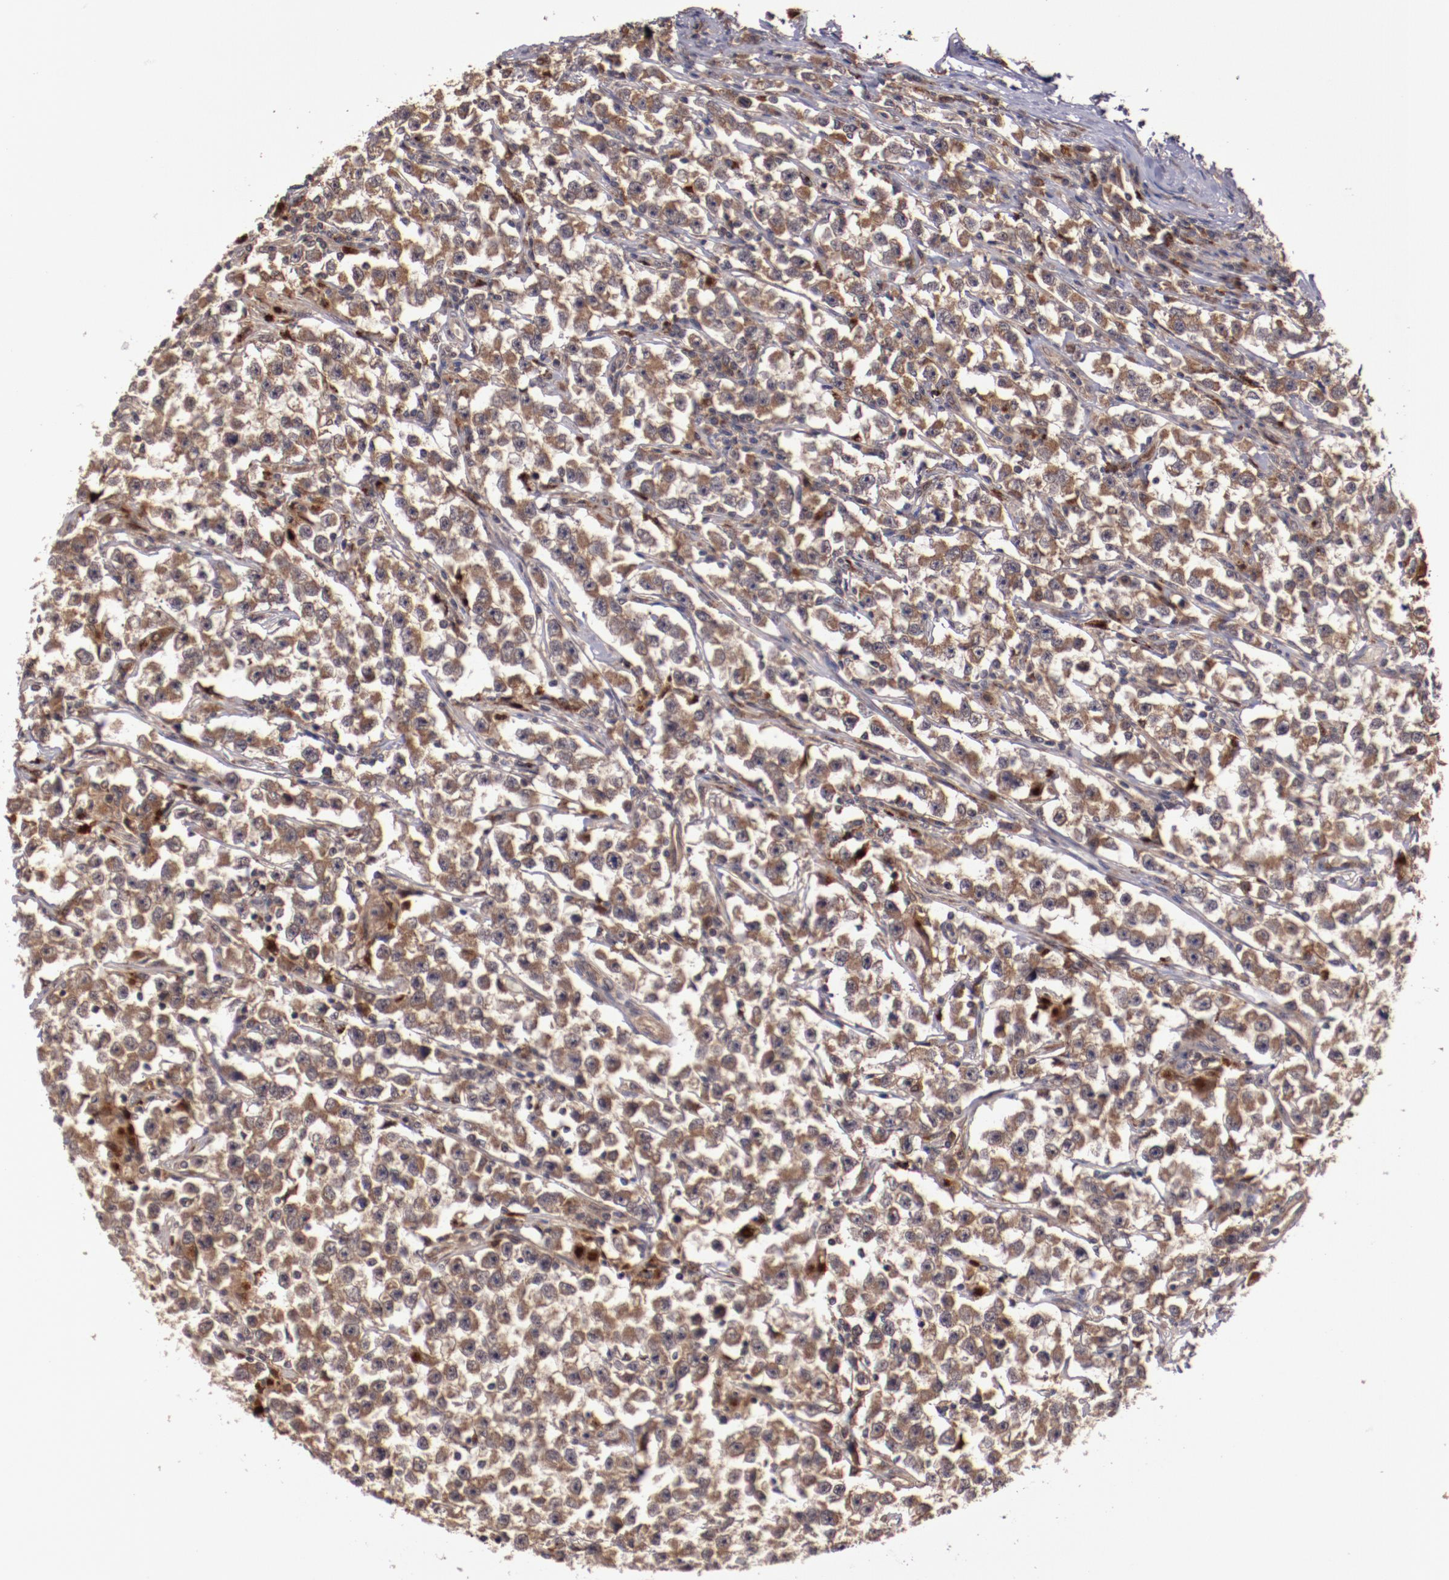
{"staining": {"intensity": "moderate", "quantity": ">75%", "location": "cytoplasmic/membranous"}, "tissue": "testis cancer", "cell_type": "Tumor cells", "image_type": "cancer", "snomed": [{"axis": "morphology", "description": "Seminoma, NOS"}, {"axis": "topography", "description": "Testis"}], "caption": "This is an image of IHC staining of testis cancer (seminoma), which shows moderate staining in the cytoplasmic/membranous of tumor cells.", "gene": "FTSJ1", "patient": {"sex": "male", "age": 33}}